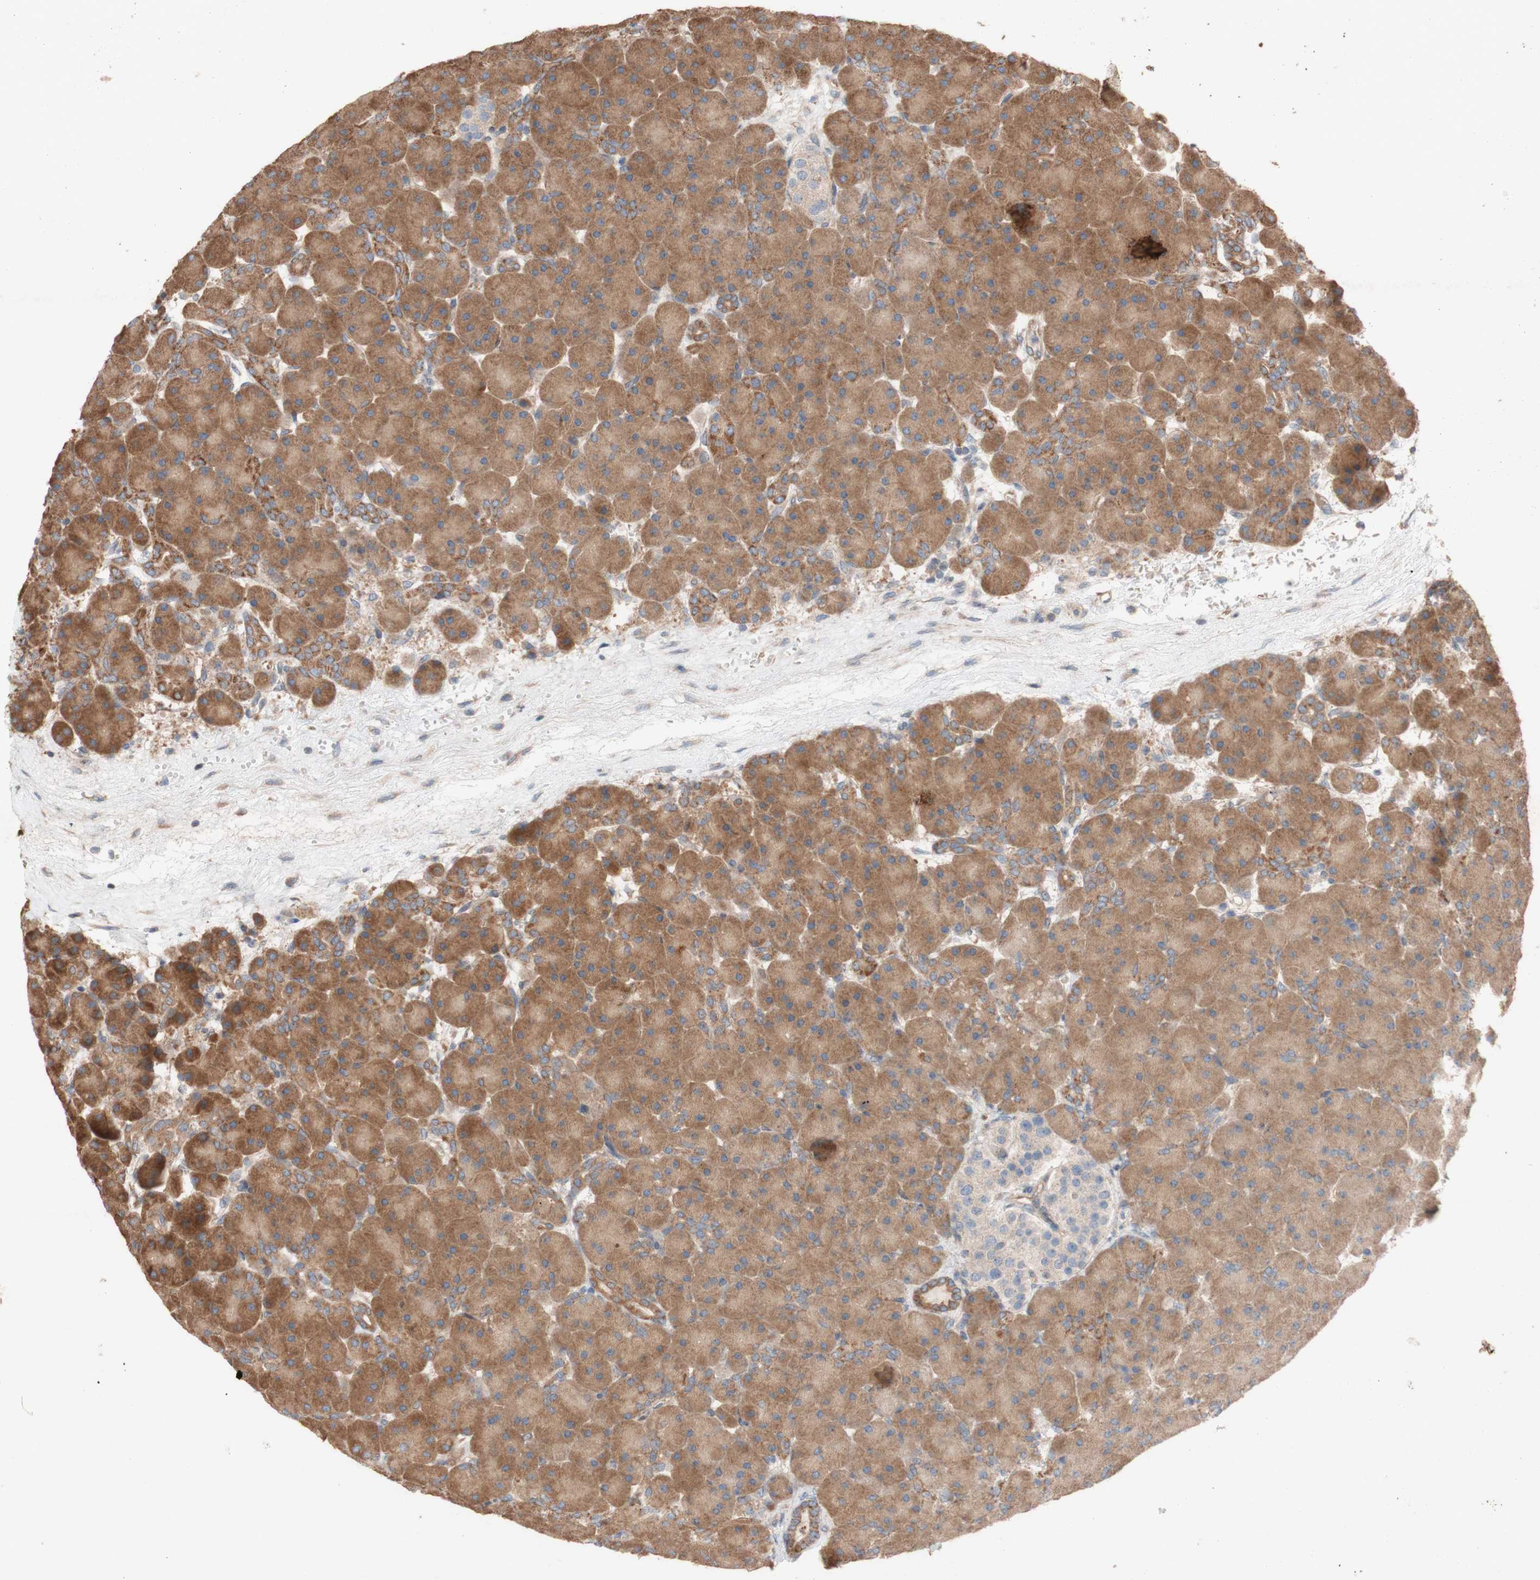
{"staining": {"intensity": "moderate", "quantity": ">75%", "location": "cytoplasmic/membranous"}, "tissue": "pancreas", "cell_type": "Exocrine glandular cells", "image_type": "normal", "snomed": [{"axis": "morphology", "description": "Normal tissue, NOS"}, {"axis": "topography", "description": "Pancreas"}], "caption": "Unremarkable pancreas reveals moderate cytoplasmic/membranous staining in about >75% of exocrine glandular cells, visualized by immunohistochemistry. Ihc stains the protein of interest in brown and the nuclei are stained blue.", "gene": "TST", "patient": {"sex": "male", "age": 66}}